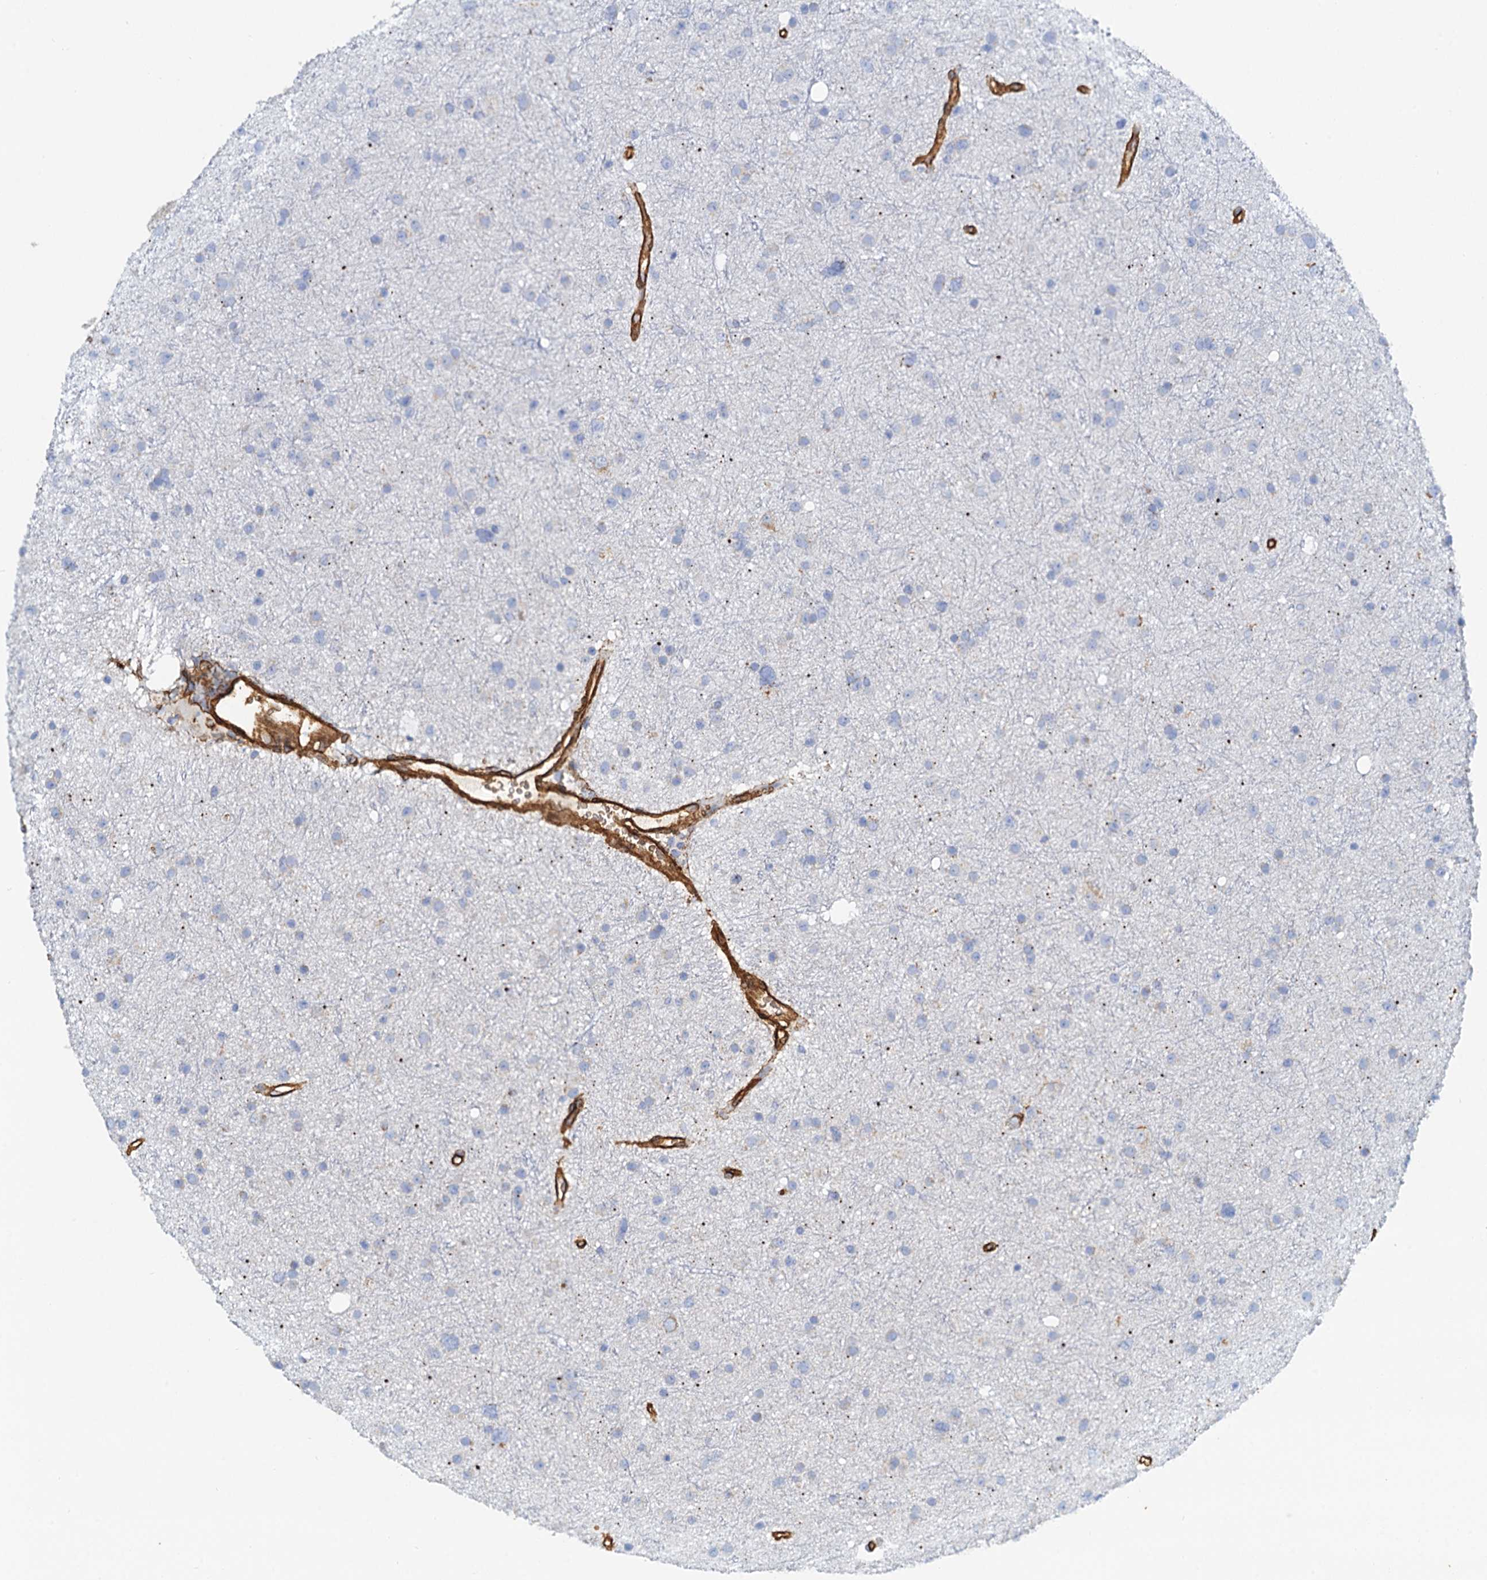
{"staining": {"intensity": "negative", "quantity": "none", "location": "none"}, "tissue": "glioma", "cell_type": "Tumor cells", "image_type": "cancer", "snomed": [{"axis": "morphology", "description": "Glioma, malignant, Low grade"}, {"axis": "topography", "description": "Cerebral cortex"}], "caption": "Immunohistochemical staining of glioma exhibits no significant expression in tumor cells.", "gene": "DGKG", "patient": {"sex": "female", "age": 39}}